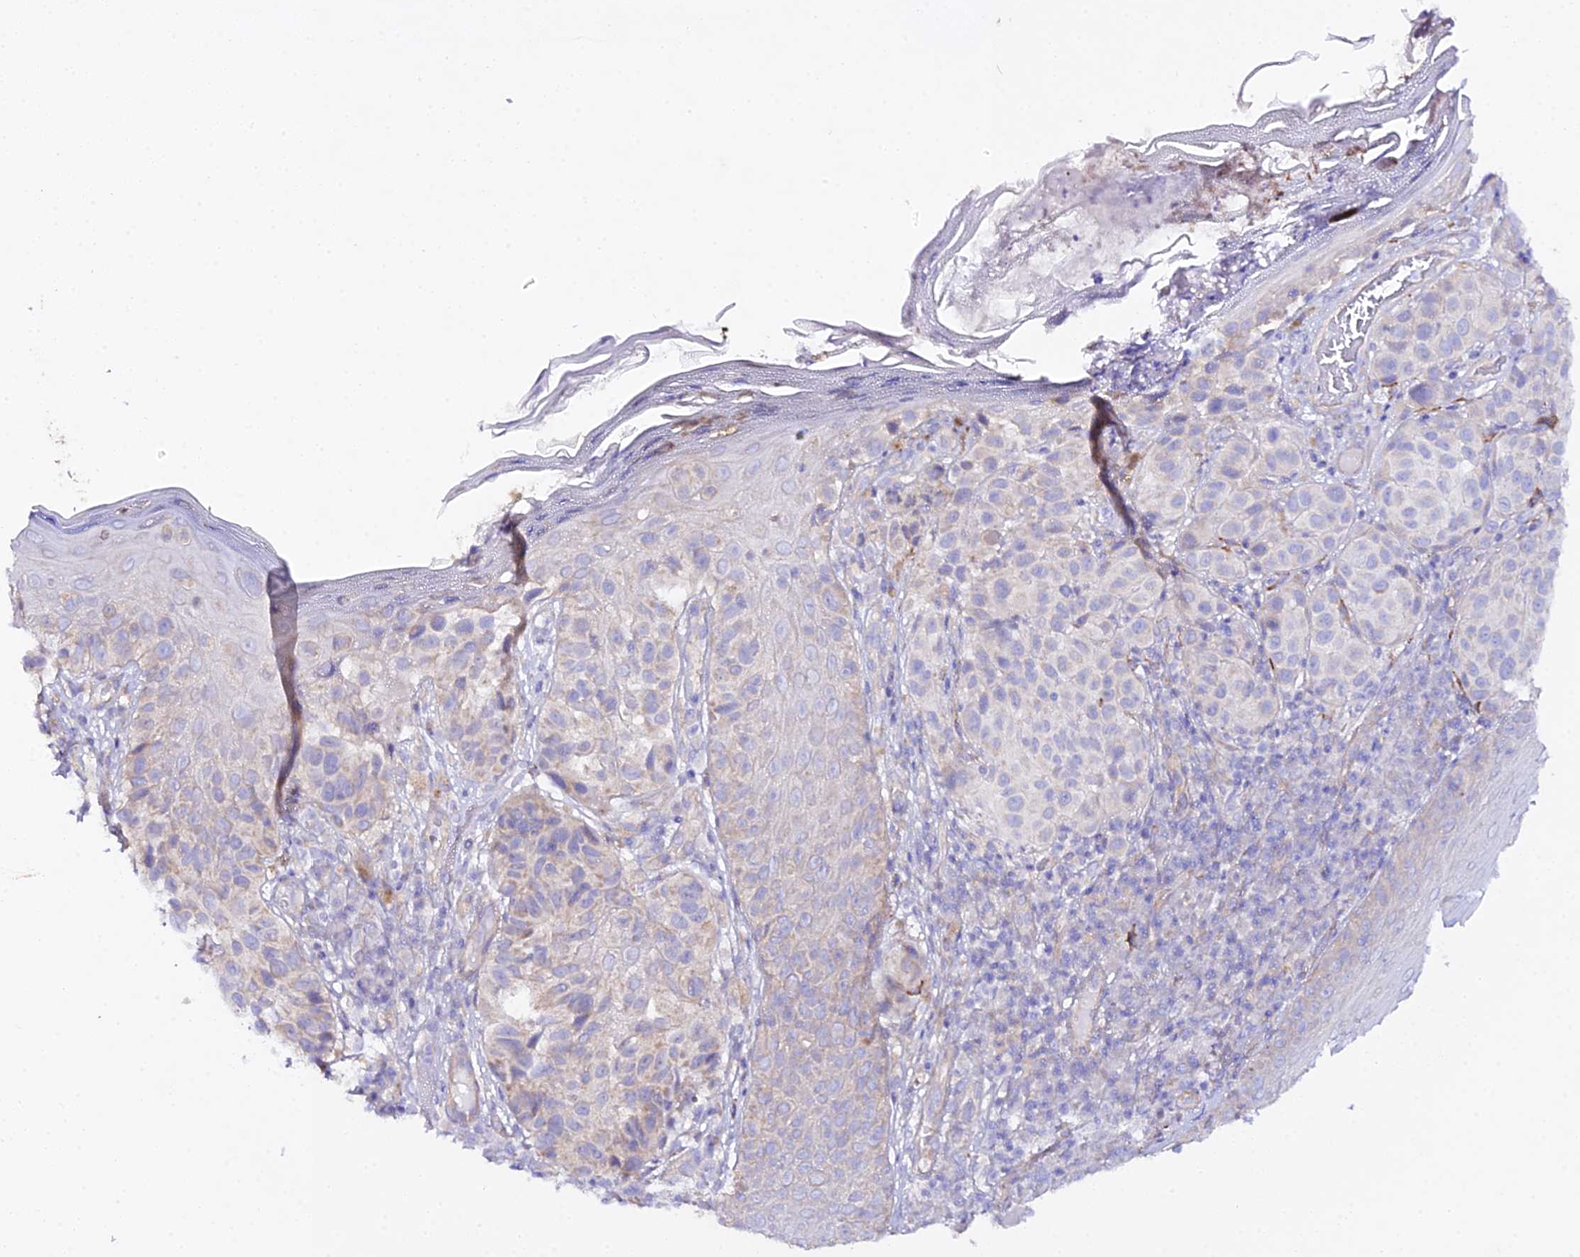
{"staining": {"intensity": "negative", "quantity": "none", "location": "none"}, "tissue": "melanoma", "cell_type": "Tumor cells", "image_type": "cancer", "snomed": [{"axis": "morphology", "description": "Malignant melanoma, NOS"}, {"axis": "topography", "description": "Skin"}], "caption": "High magnification brightfield microscopy of malignant melanoma stained with DAB (brown) and counterstained with hematoxylin (blue): tumor cells show no significant staining.", "gene": "CFAP45", "patient": {"sex": "male", "age": 38}}